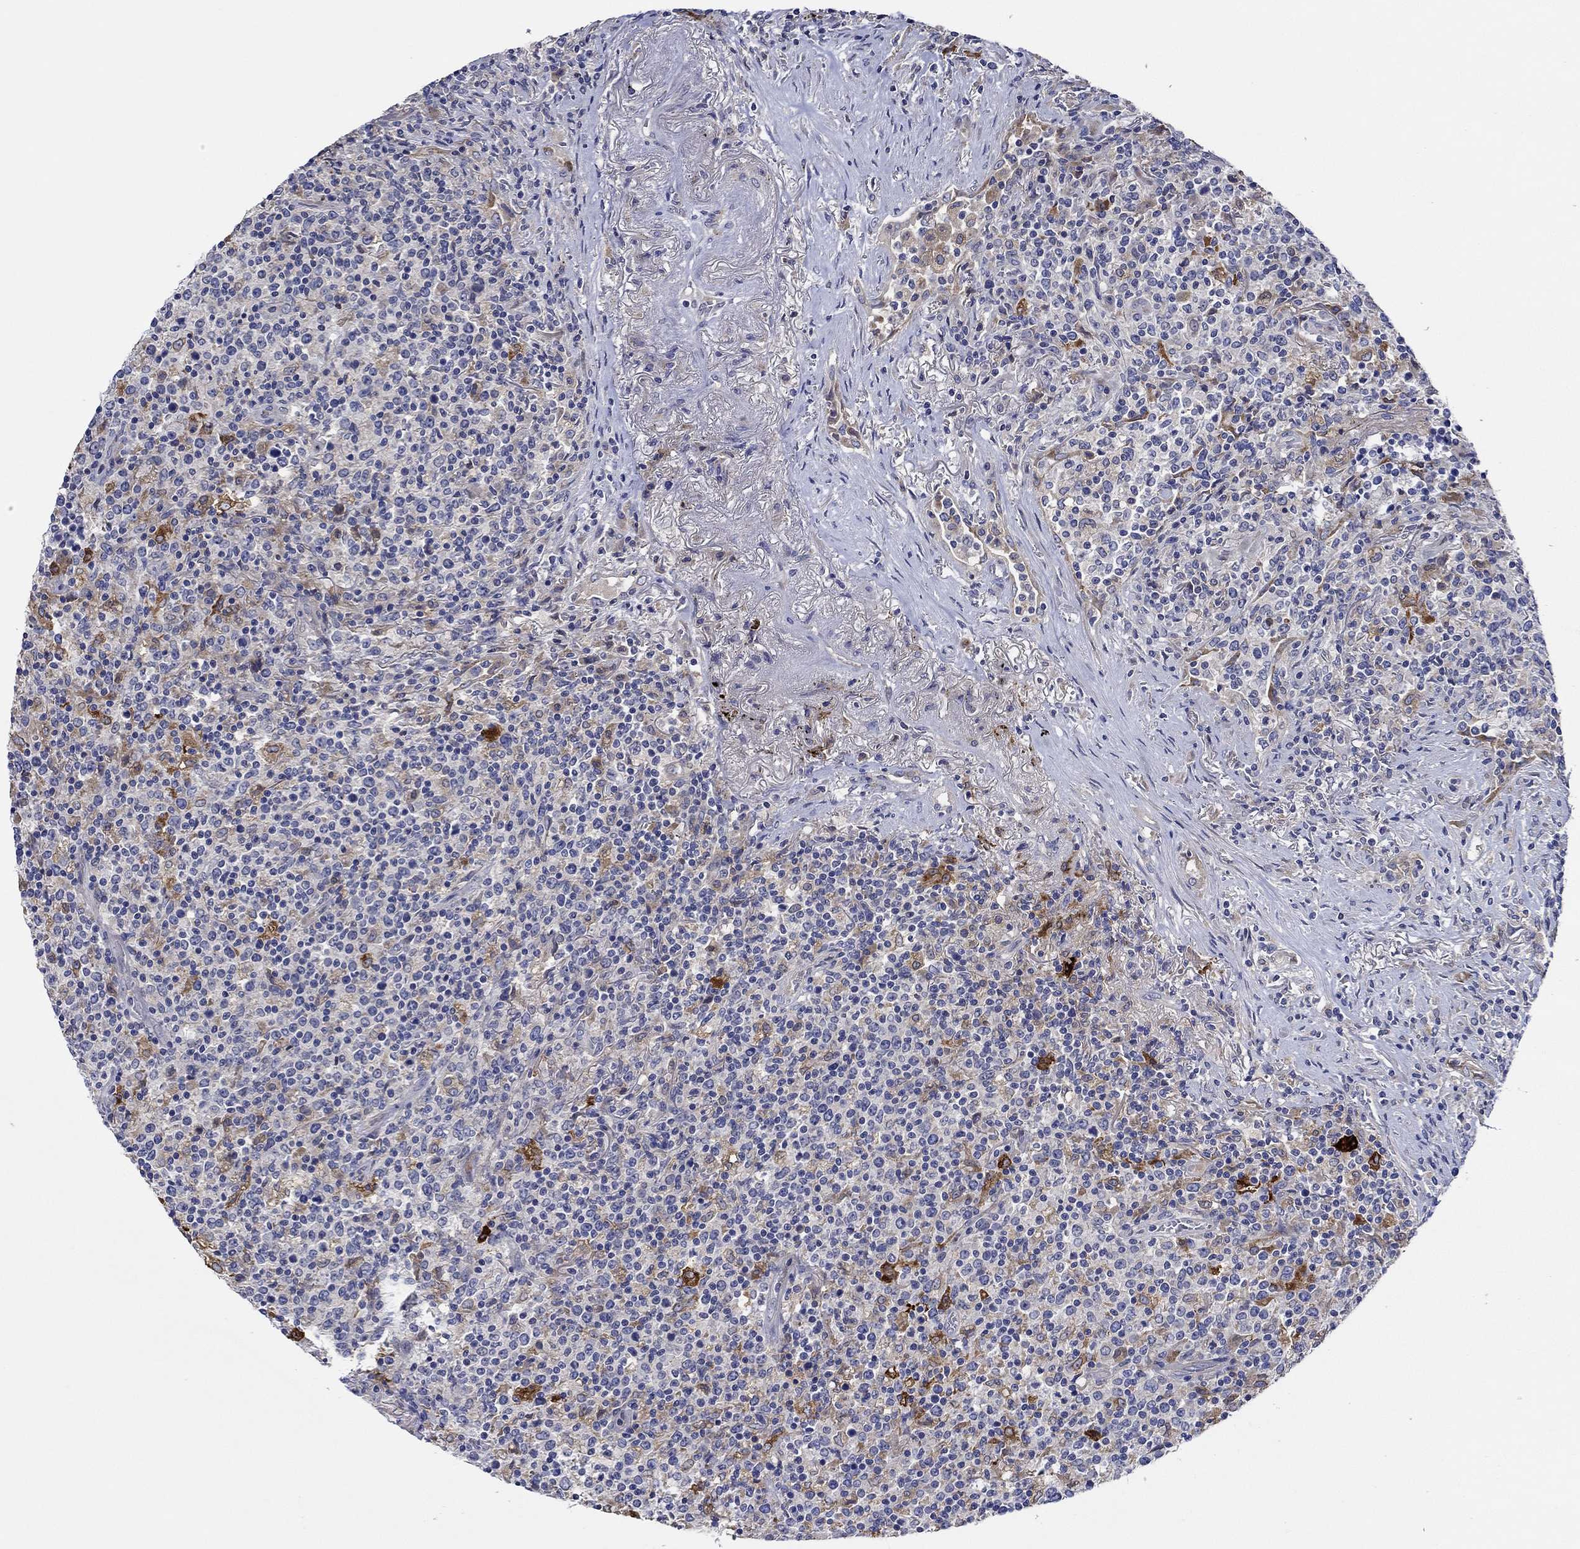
{"staining": {"intensity": "negative", "quantity": "none", "location": "none"}, "tissue": "lymphoma", "cell_type": "Tumor cells", "image_type": "cancer", "snomed": [{"axis": "morphology", "description": "Malignant lymphoma, non-Hodgkin's type, High grade"}, {"axis": "topography", "description": "Lung"}], "caption": "DAB (3,3'-diaminobenzidine) immunohistochemical staining of high-grade malignant lymphoma, non-Hodgkin's type exhibits no significant positivity in tumor cells.", "gene": "CHIT1", "patient": {"sex": "male", "age": 79}}